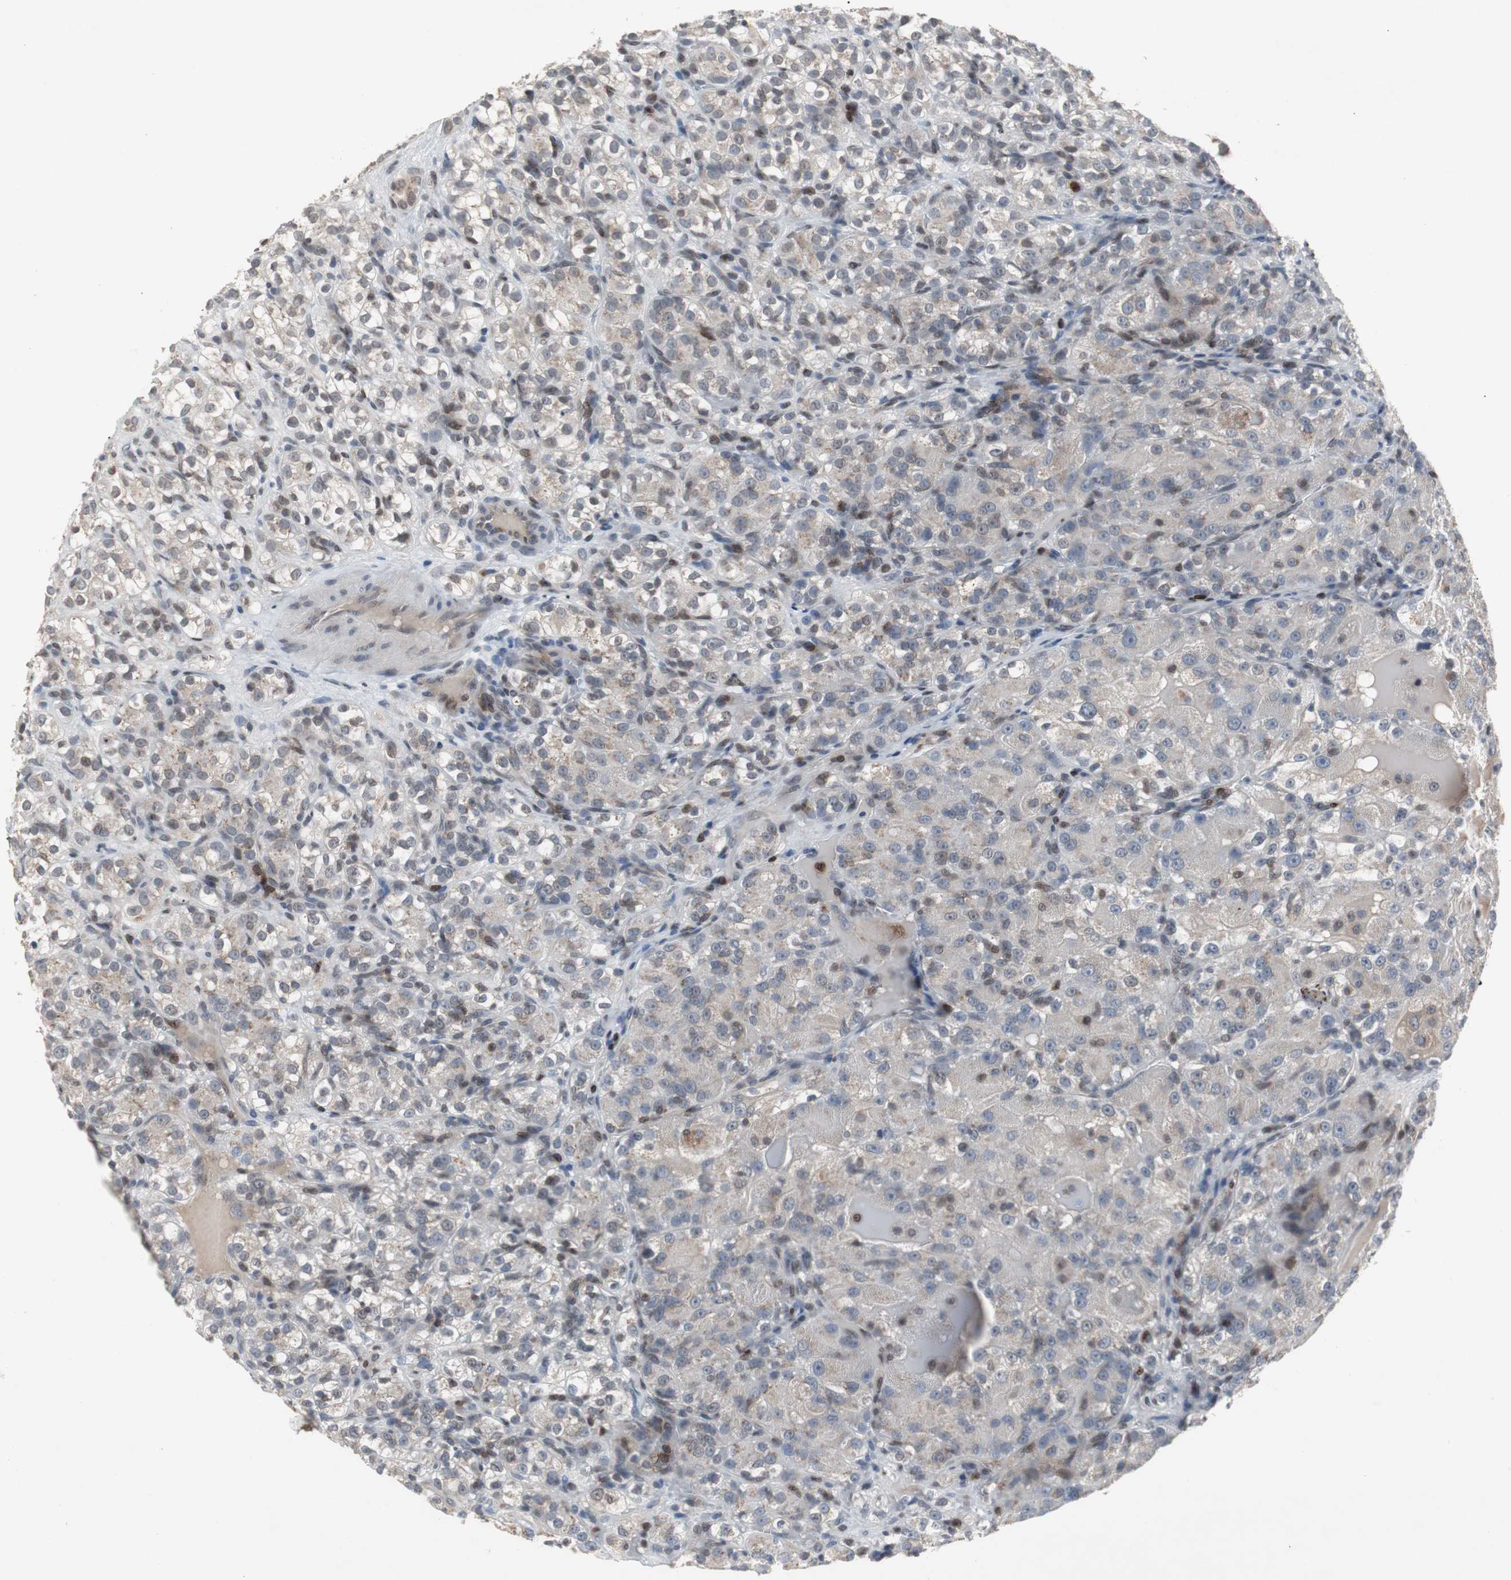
{"staining": {"intensity": "weak", "quantity": "<25%", "location": "cytoplasmic/membranous"}, "tissue": "renal cancer", "cell_type": "Tumor cells", "image_type": "cancer", "snomed": [{"axis": "morphology", "description": "Normal tissue, NOS"}, {"axis": "morphology", "description": "Adenocarcinoma, NOS"}, {"axis": "topography", "description": "Kidney"}], "caption": "Micrograph shows no significant protein expression in tumor cells of renal cancer.", "gene": "ZNF396", "patient": {"sex": "male", "age": 61}}